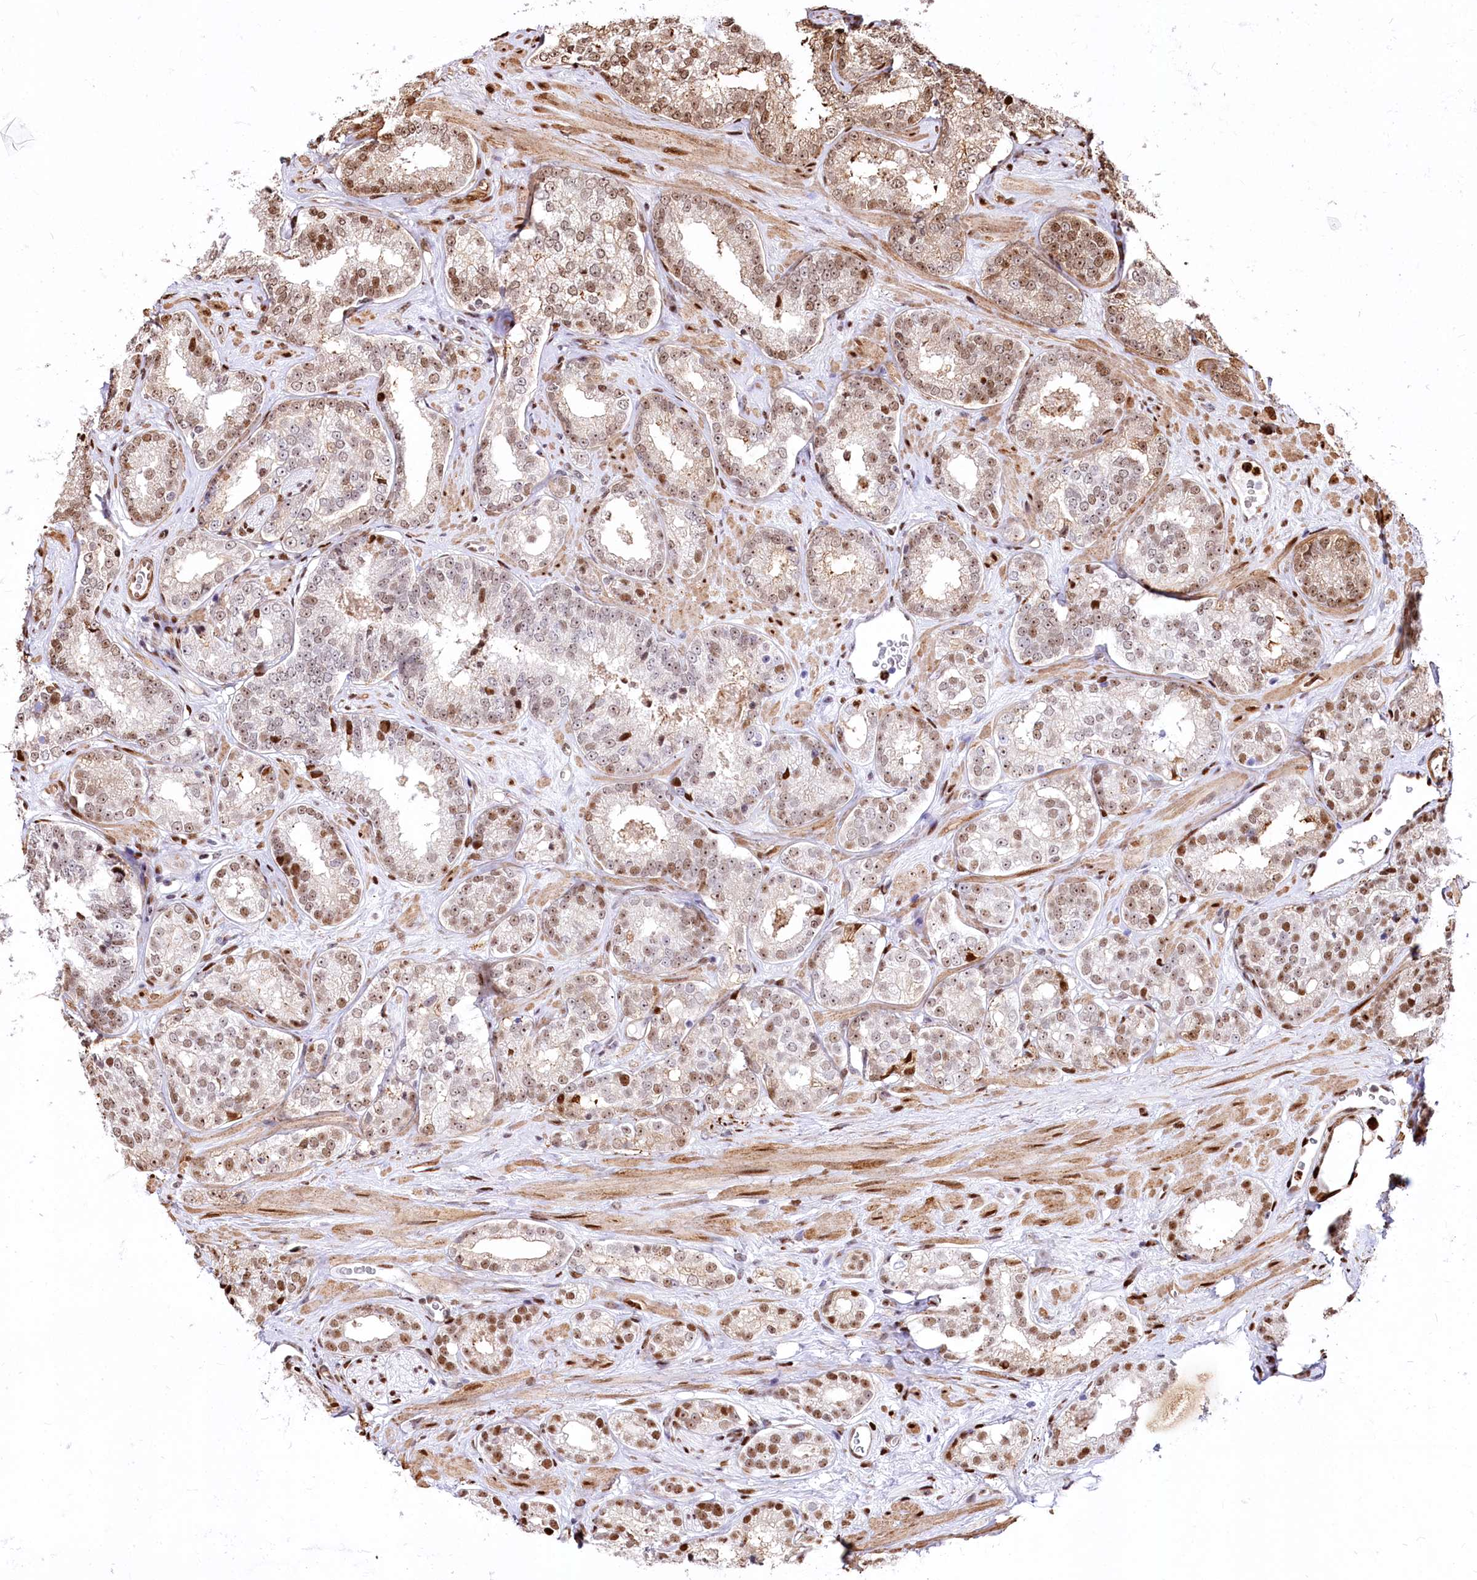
{"staining": {"intensity": "moderate", "quantity": ">75%", "location": "nuclear"}, "tissue": "prostate cancer", "cell_type": "Tumor cells", "image_type": "cancer", "snomed": [{"axis": "morphology", "description": "Normal tissue, NOS"}, {"axis": "morphology", "description": "Adenocarcinoma, High grade"}, {"axis": "topography", "description": "Prostate"}], "caption": "A high-resolution image shows immunohistochemistry staining of prostate adenocarcinoma (high-grade), which shows moderate nuclear expression in approximately >75% of tumor cells. The protein is shown in brown color, while the nuclei are stained blue.", "gene": "PTMS", "patient": {"sex": "male", "age": 83}}